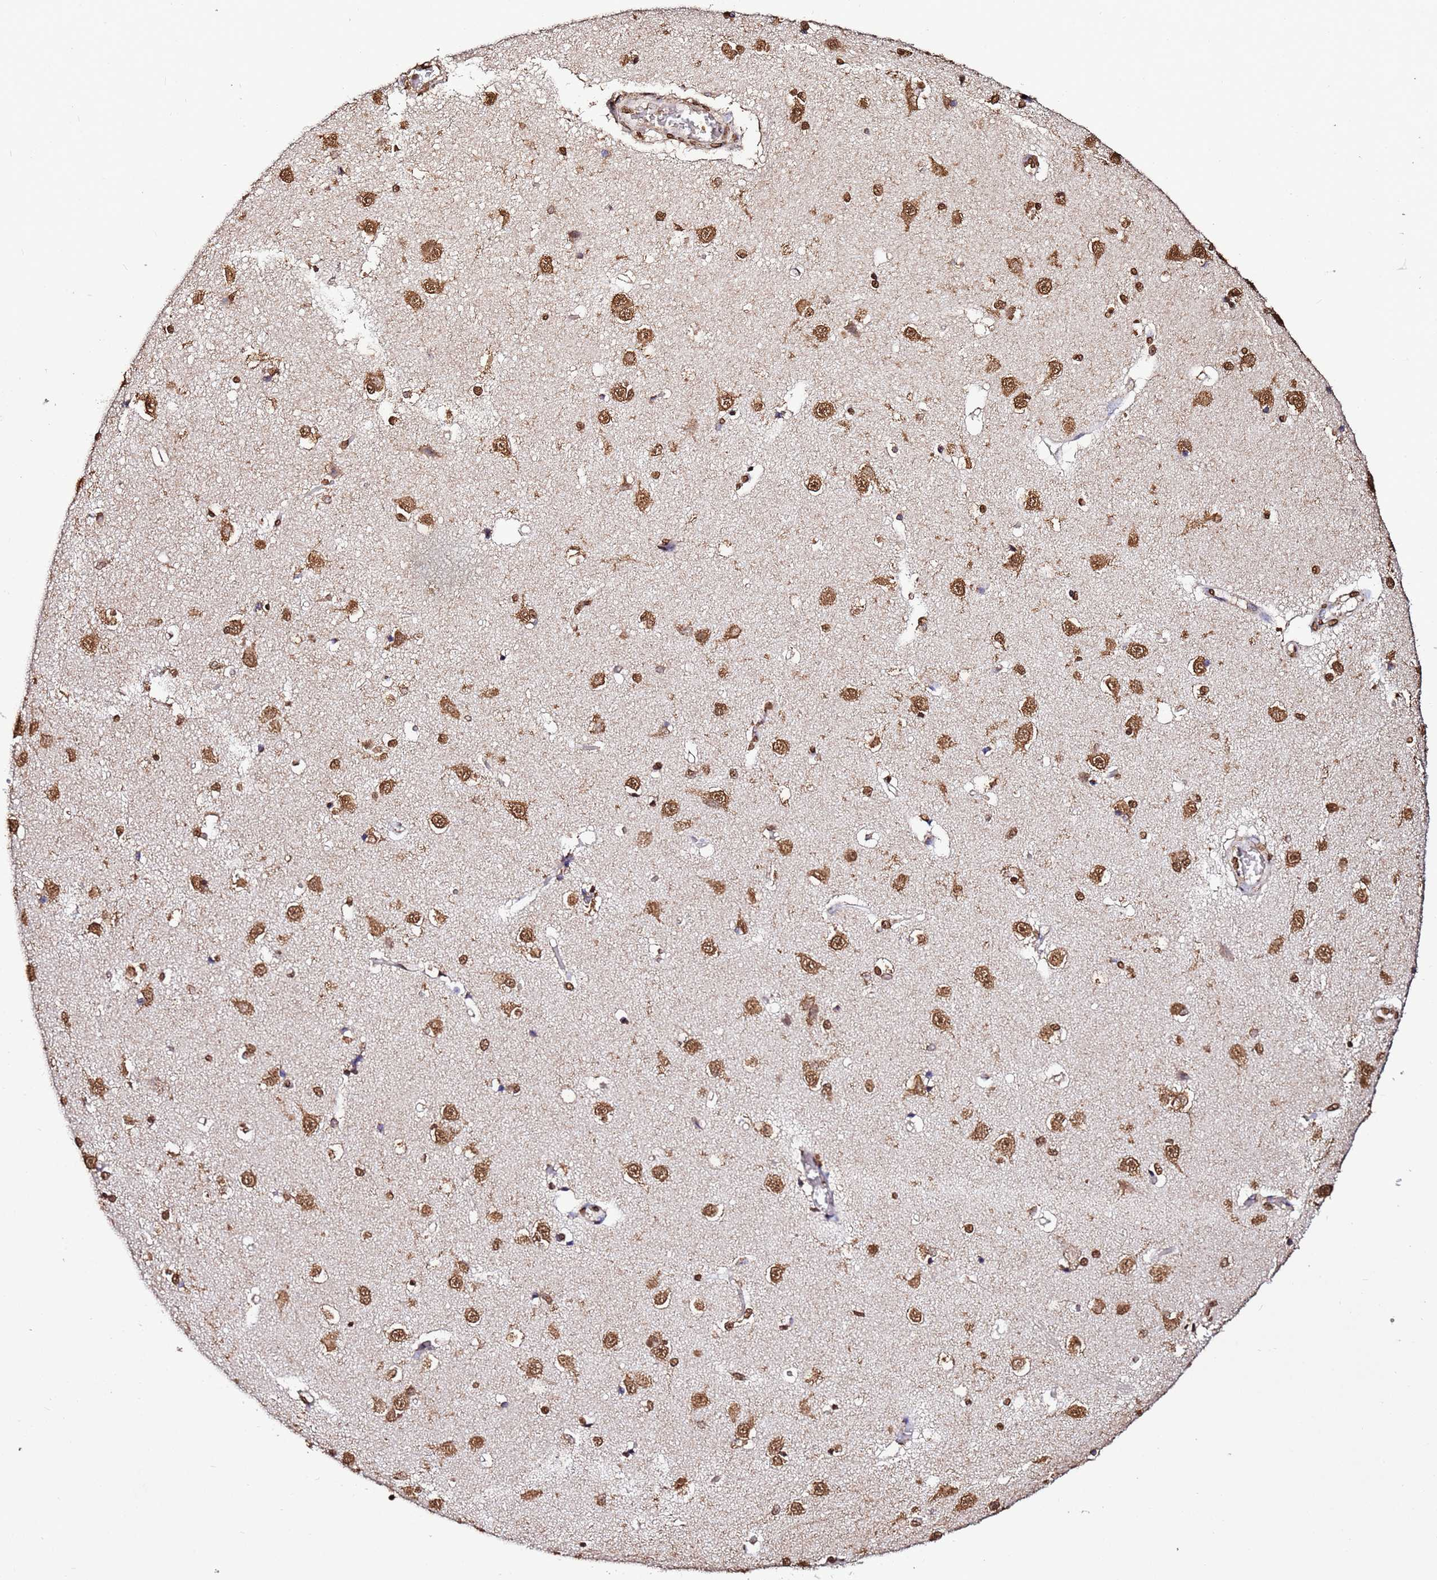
{"staining": {"intensity": "moderate", "quantity": "25%-75%", "location": "cytoplasmic/membranous,nuclear"}, "tissue": "caudate", "cell_type": "Glial cells", "image_type": "normal", "snomed": [{"axis": "morphology", "description": "Normal tissue, NOS"}, {"axis": "topography", "description": "Lateral ventricle wall"}], "caption": "Immunohistochemistry (IHC) (DAB (3,3'-diaminobenzidine)) staining of normal human caudate demonstrates moderate cytoplasmic/membranous,nuclear protein positivity in approximately 25%-75% of glial cells.", "gene": "TRIP6", "patient": {"sex": "male", "age": 37}}